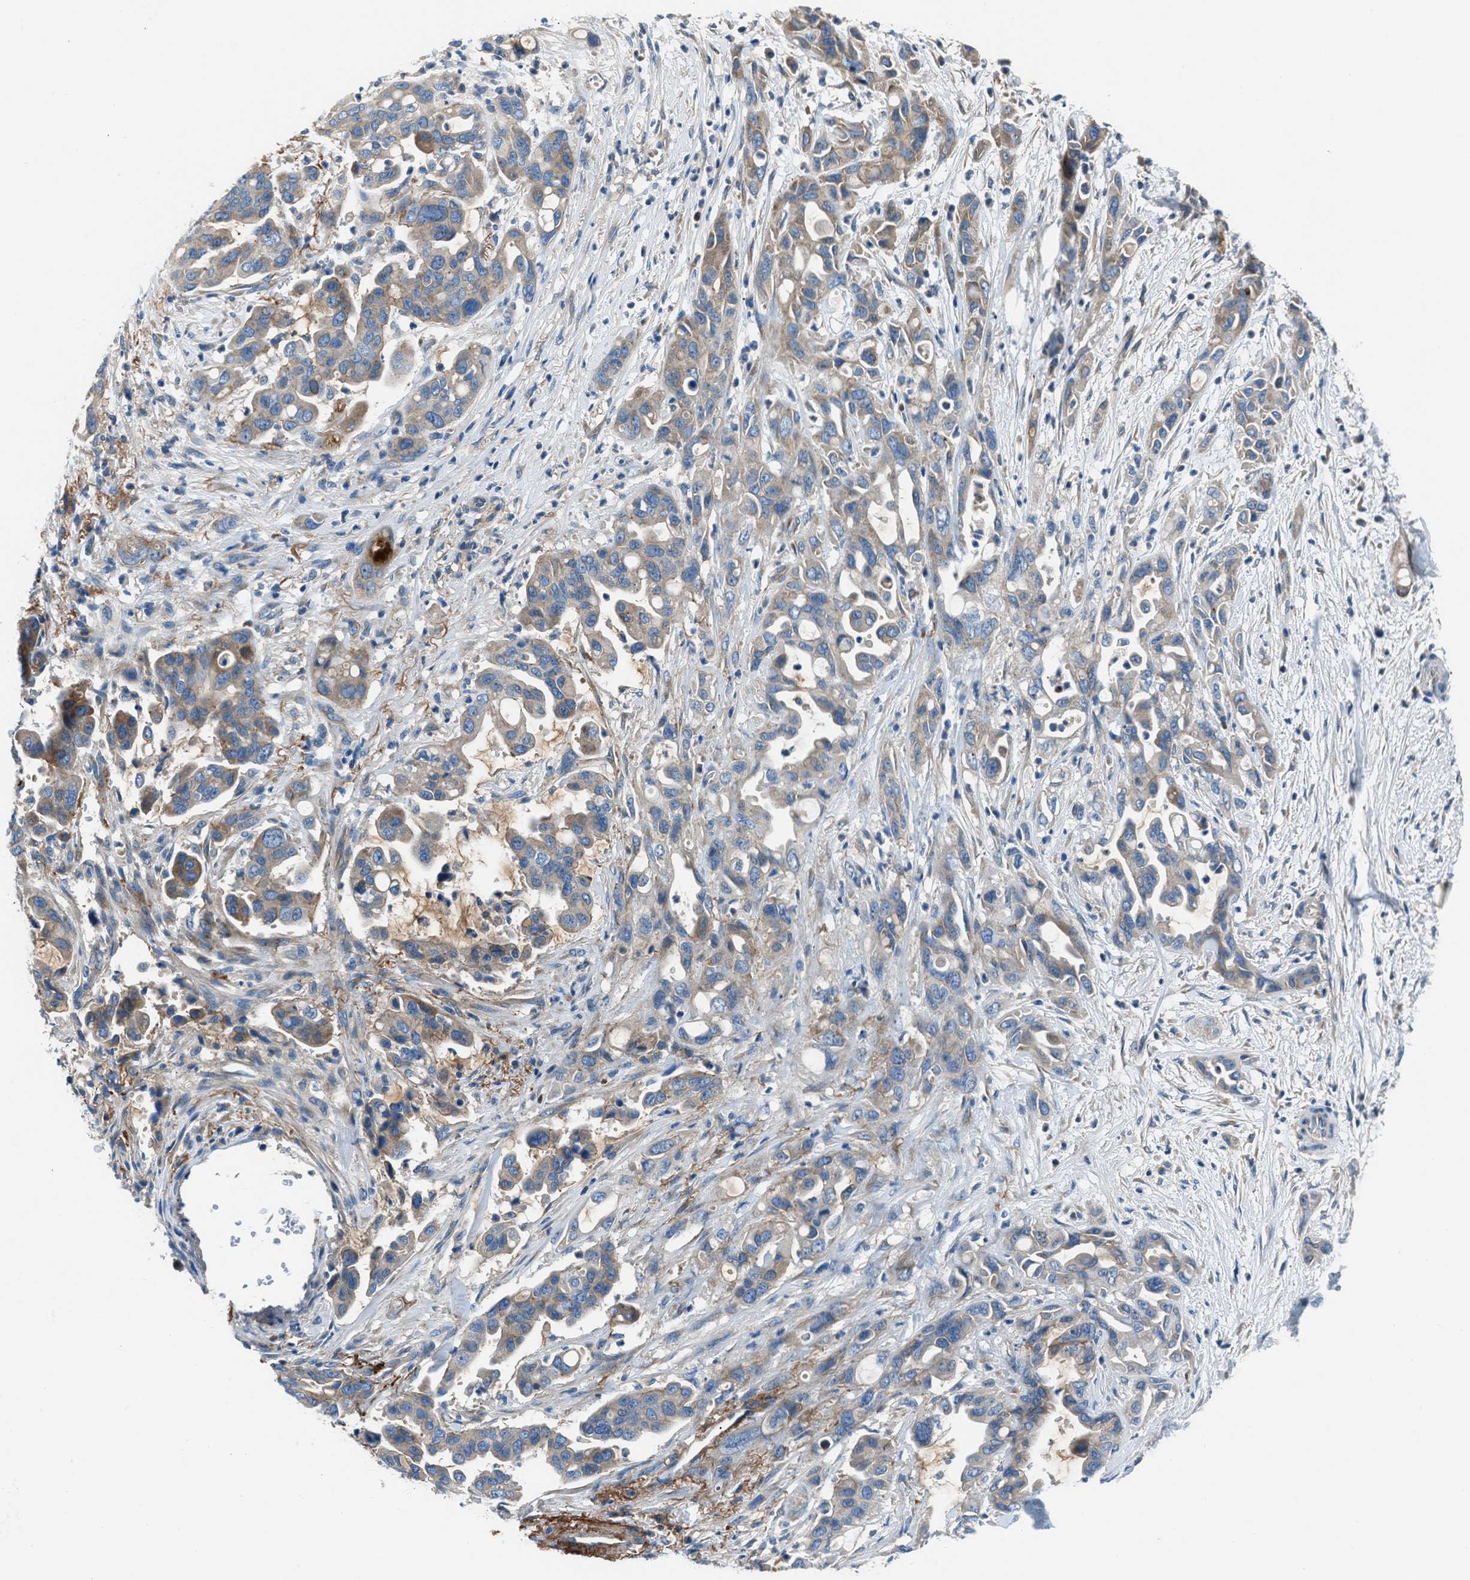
{"staining": {"intensity": "weak", "quantity": ">75%", "location": "cytoplasmic/membranous"}, "tissue": "pancreatic cancer", "cell_type": "Tumor cells", "image_type": "cancer", "snomed": [{"axis": "morphology", "description": "Adenocarcinoma, NOS"}, {"axis": "topography", "description": "Pancreas"}], "caption": "Immunohistochemical staining of pancreatic cancer displays low levels of weak cytoplasmic/membranous positivity in about >75% of tumor cells.", "gene": "SLC38A6", "patient": {"sex": "female", "age": 70}}